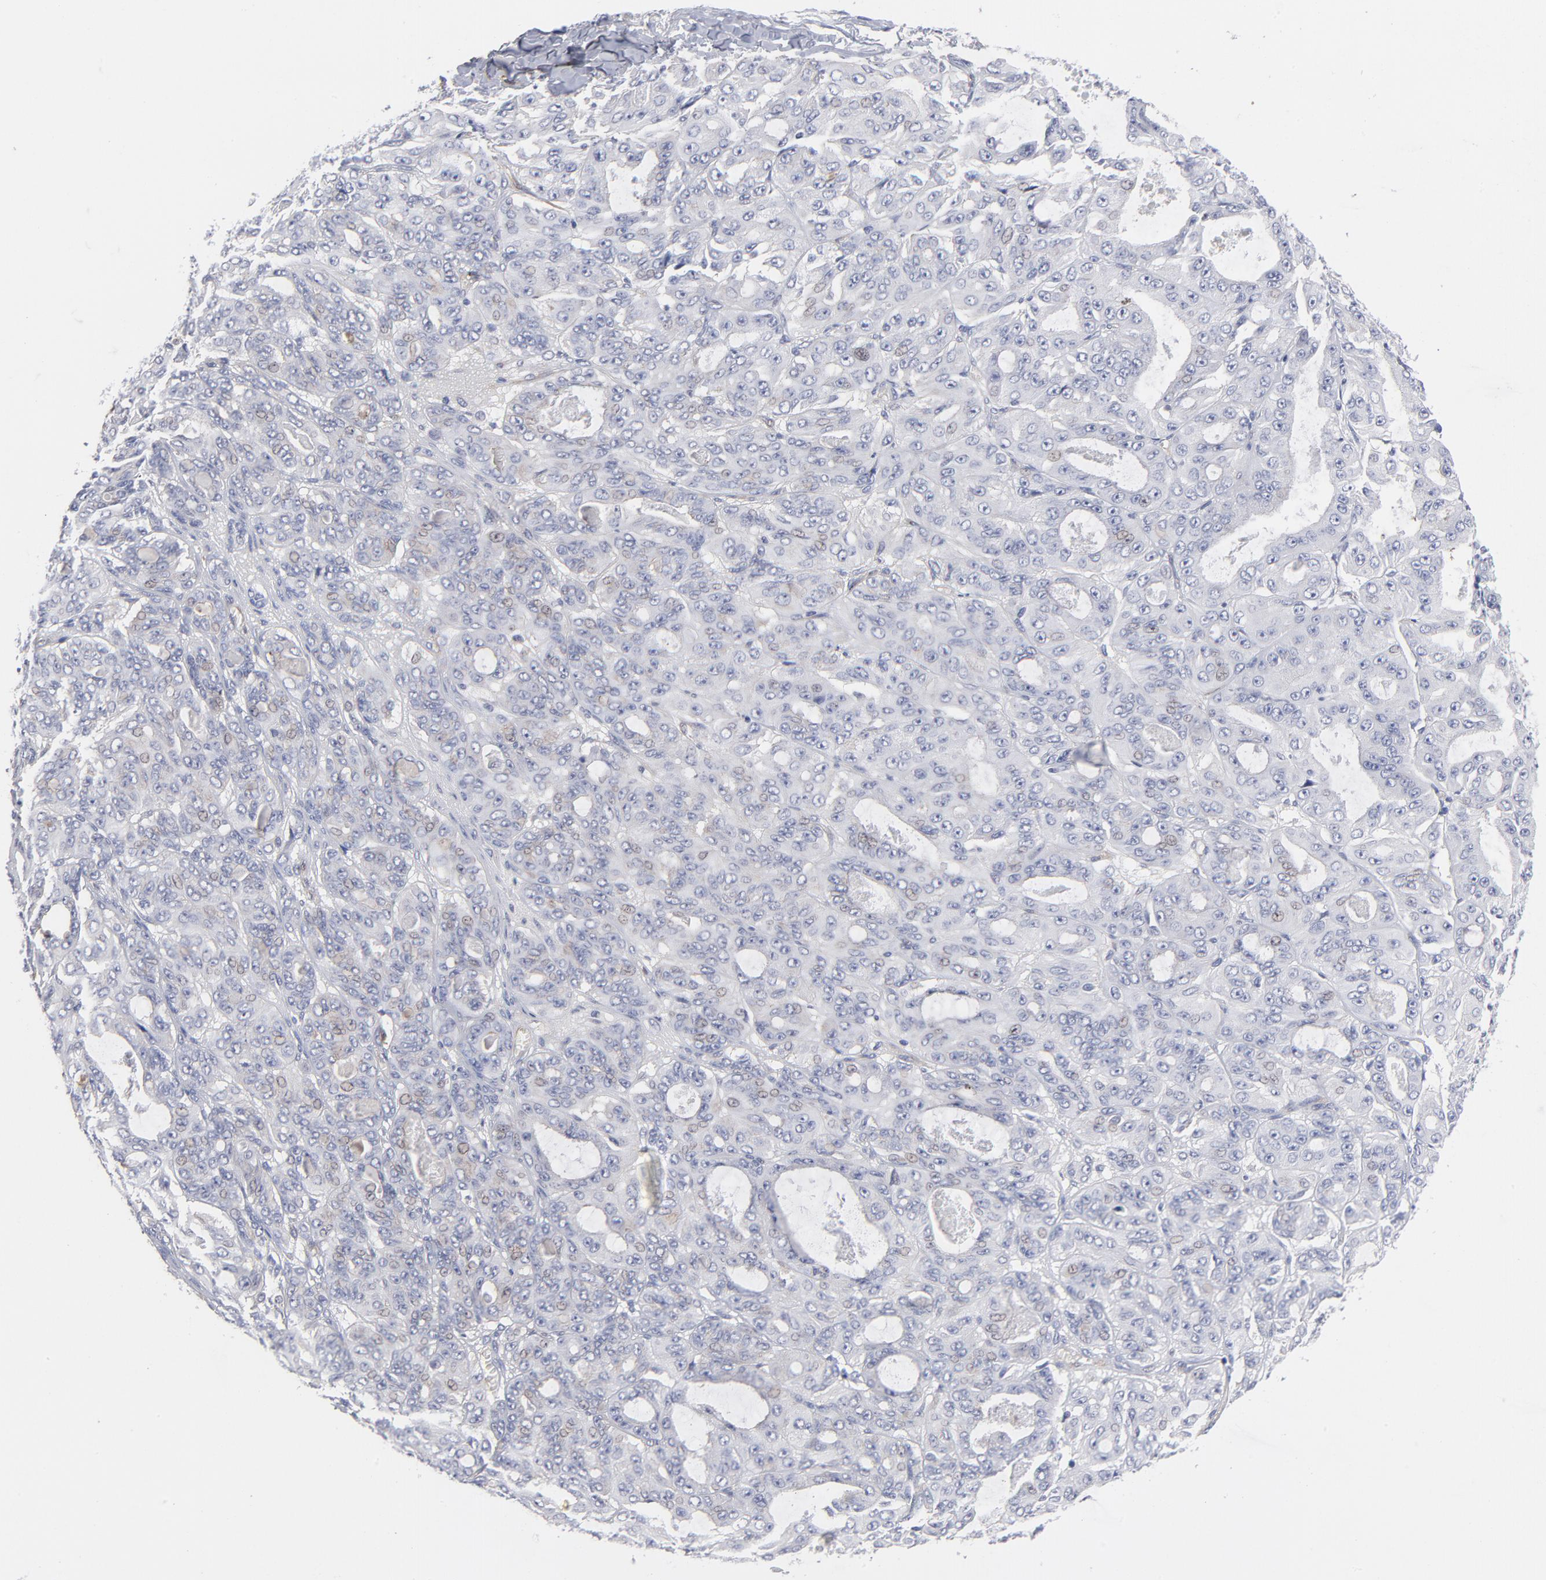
{"staining": {"intensity": "negative", "quantity": "none", "location": "none"}, "tissue": "ovarian cancer", "cell_type": "Tumor cells", "image_type": "cancer", "snomed": [{"axis": "morphology", "description": "Carcinoma, endometroid"}, {"axis": "topography", "description": "Ovary"}], "caption": "An immunohistochemistry (IHC) image of ovarian cancer (endometroid carcinoma) is shown. There is no staining in tumor cells of ovarian cancer (endometroid carcinoma).", "gene": "PXN", "patient": {"sex": "female", "age": 61}}